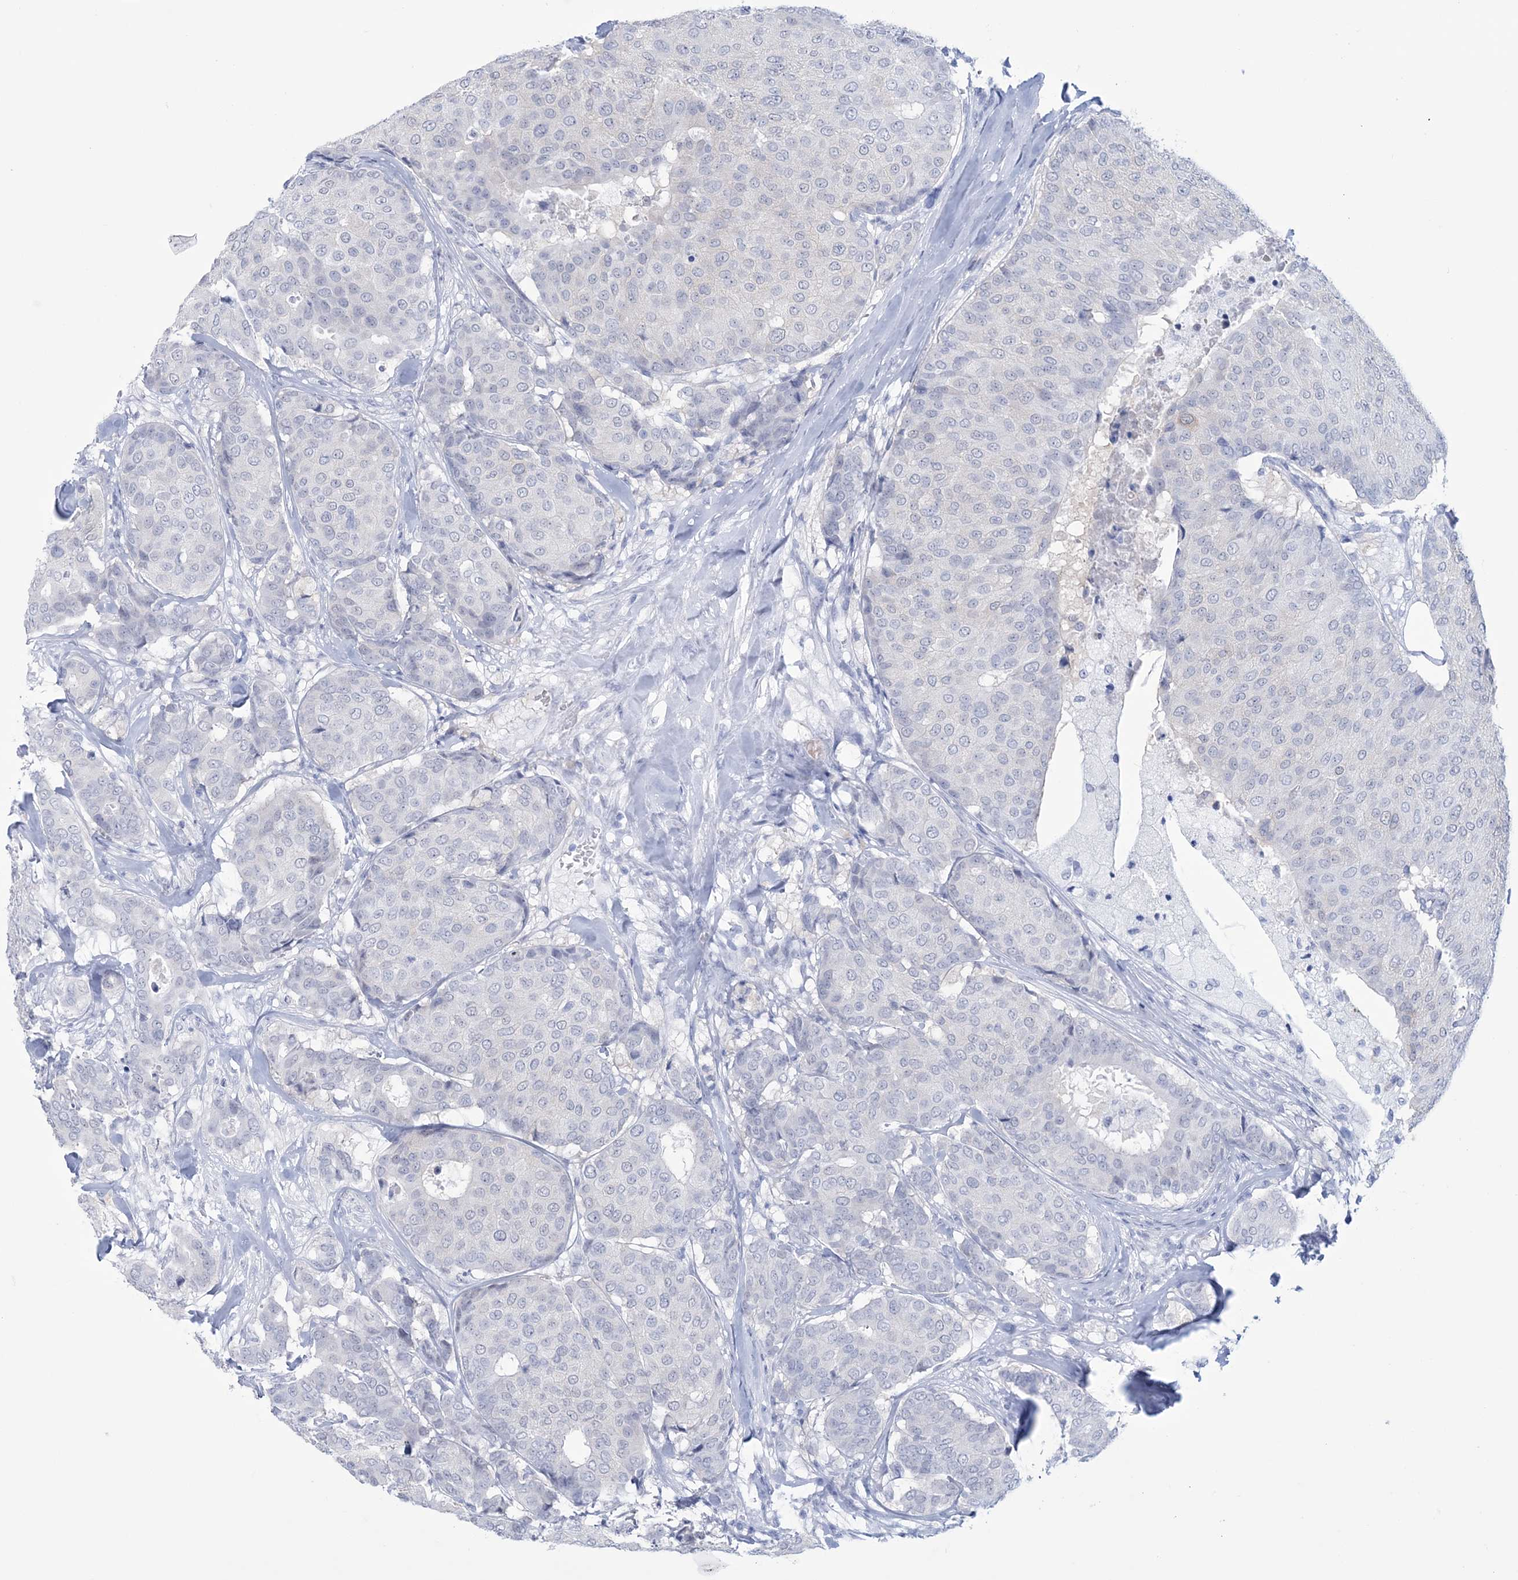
{"staining": {"intensity": "negative", "quantity": "none", "location": "none"}, "tissue": "breast cancer", "cell_type": "Tumor cells", "image_type": "cancer", "snomed": [{"axis": "morphology", "description": "Duct carcinoma"}, {"axis": "topography", "description": "Breast"}], "caption": "Tumor cells show no significant protein positivity in breast intraductal carcinoma.", "gene": "DPCD", "patient": {"sex": "female", "age": 75}}